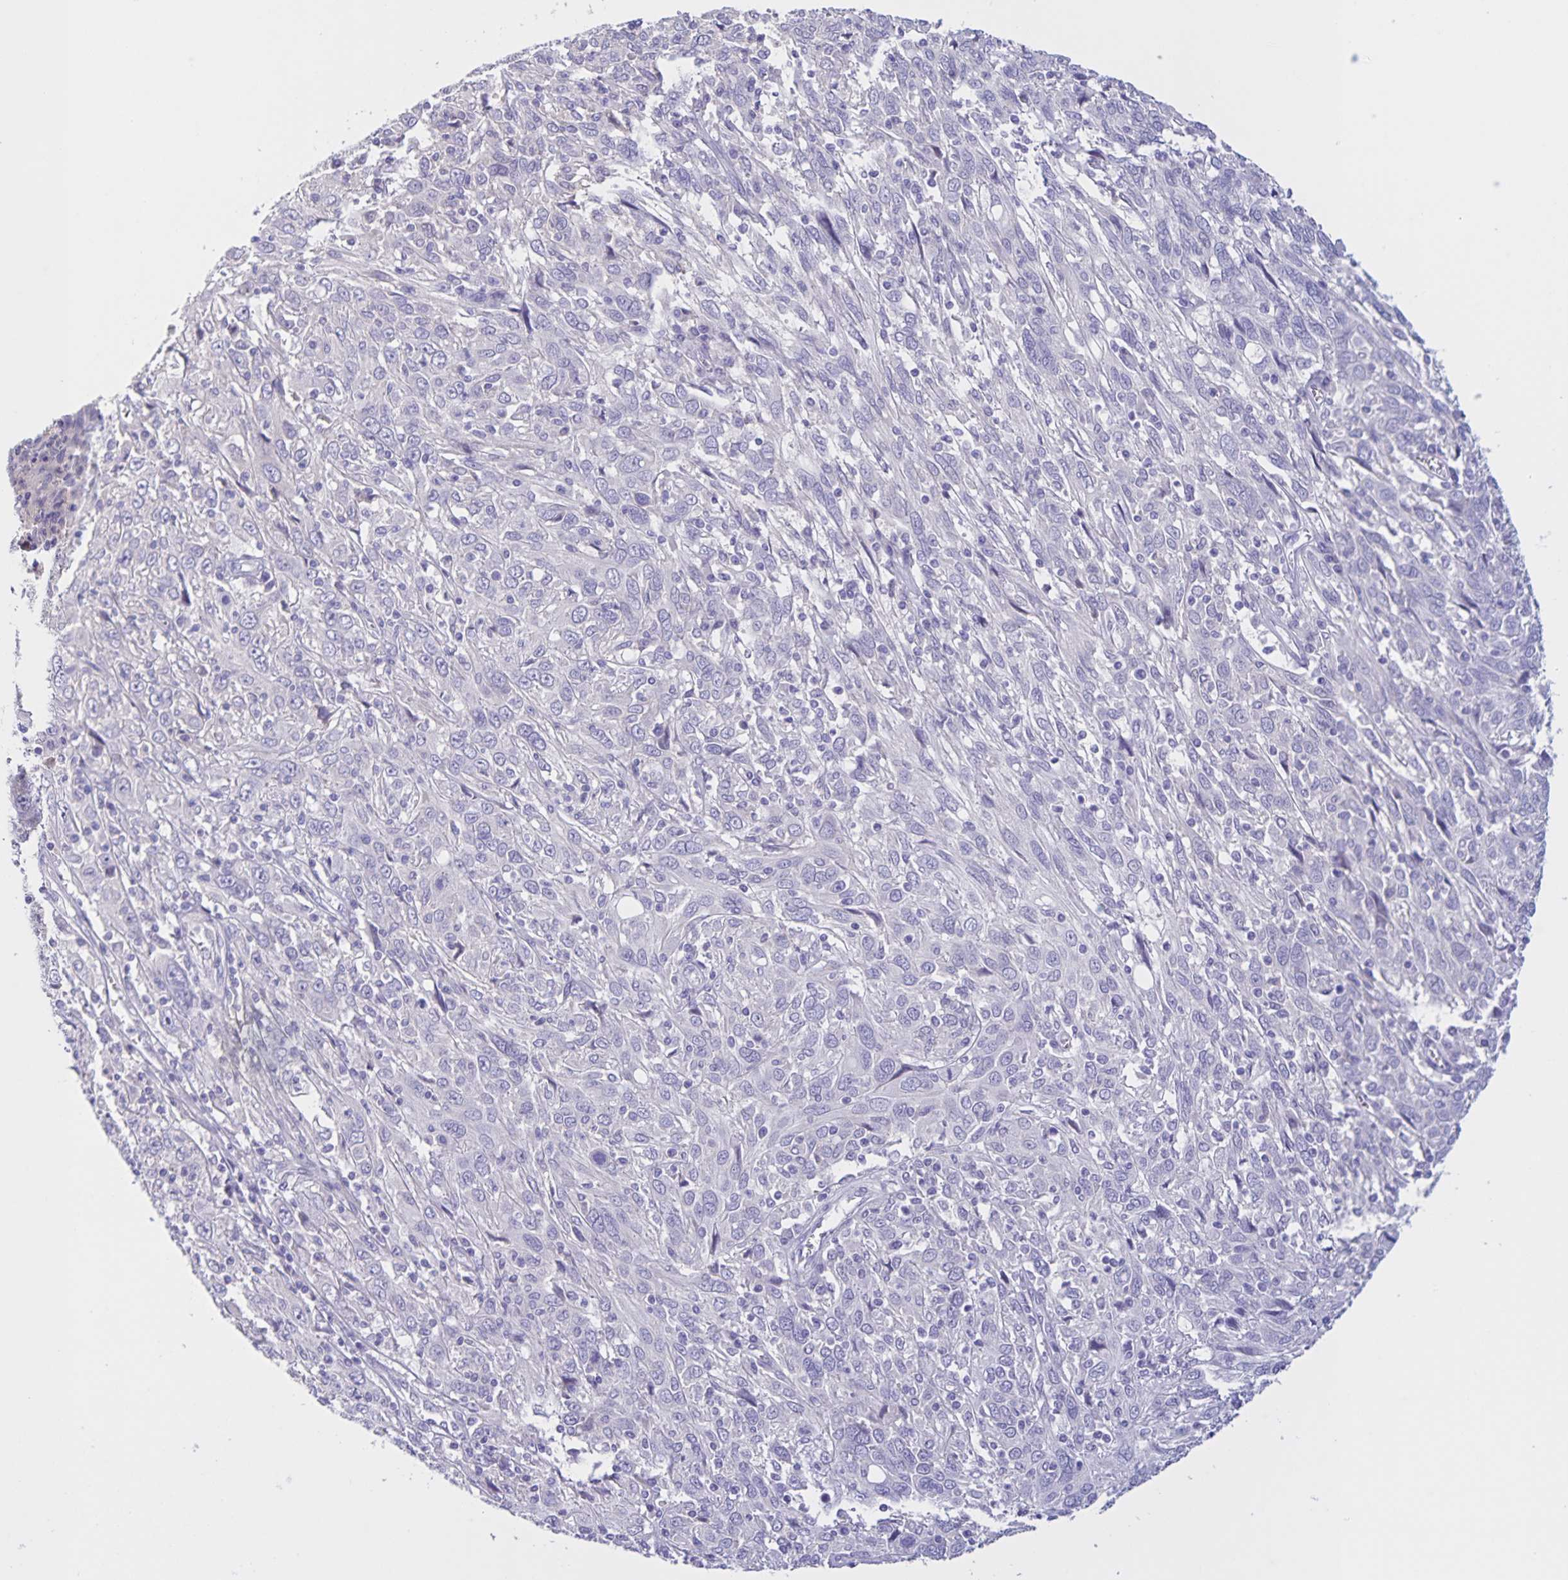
{"staining": {"intensity": "negative", "quantity": "none", "location": "none"}, "tissue": "cervical cancer", "cell_type": "Tumor cells", "image_type": "cancer", "snomed": [{"axis": "morphology", "description": "Squamous cell carcinoma, NOS"}, {"axis": "topography", "description": "Cervix"}], "caption": "An immunohistochemistry (IHC) micrograph of cervical cancer (squamous cell carcinoma) is shown. There is no staining in tumor cells of cervical cancer (squamous cell carcinoma).", "gene": "DMGDH", "patient": {"sex": "female", "age": 46}}